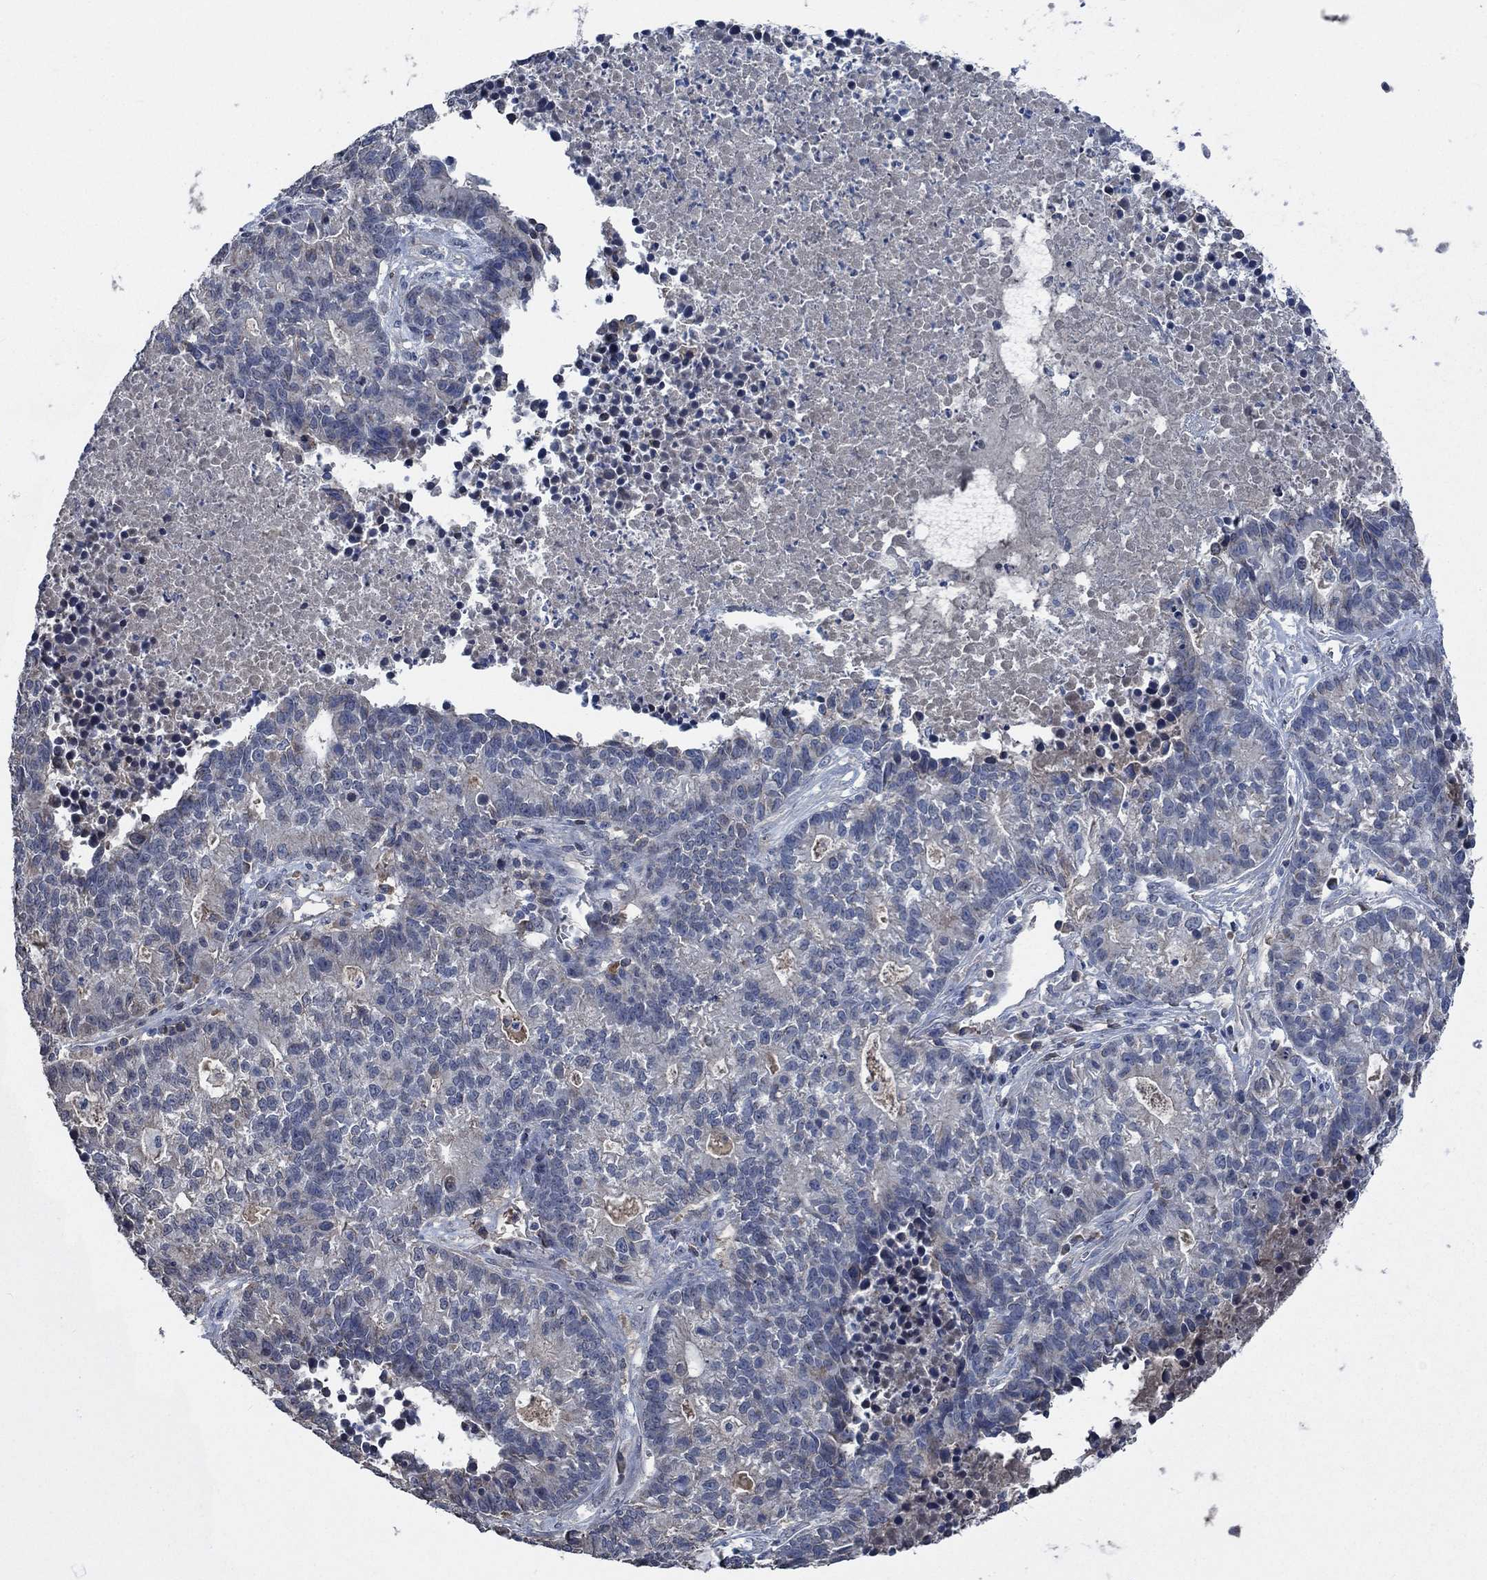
{"staining": {"intensity": "negative", "quantity": "none", "location": "none"}, "tissue": "lung cancer", "cell_type": "Tumor cells", "image_type": "cancer", "snomed": [{"axis": "morphology", "description": "Adenocarcinoma, NOS"}, {"axis": "topography", "description": "Lung"}], "caption": "A high-resolution micrograph shows immunohistochemistry staining of adenocarcinoma (lung), which demonstrates no significant staining in tumor cells. The staining was performed using DAB (3,3'-diaminobenzidine) to visualize the protein expression in brown, while the nuclei were stained in blue with hematoxylin (Magnification: 20x).", "gene": "OBSCN", "patient": {"sex": "male", "age": 57}}